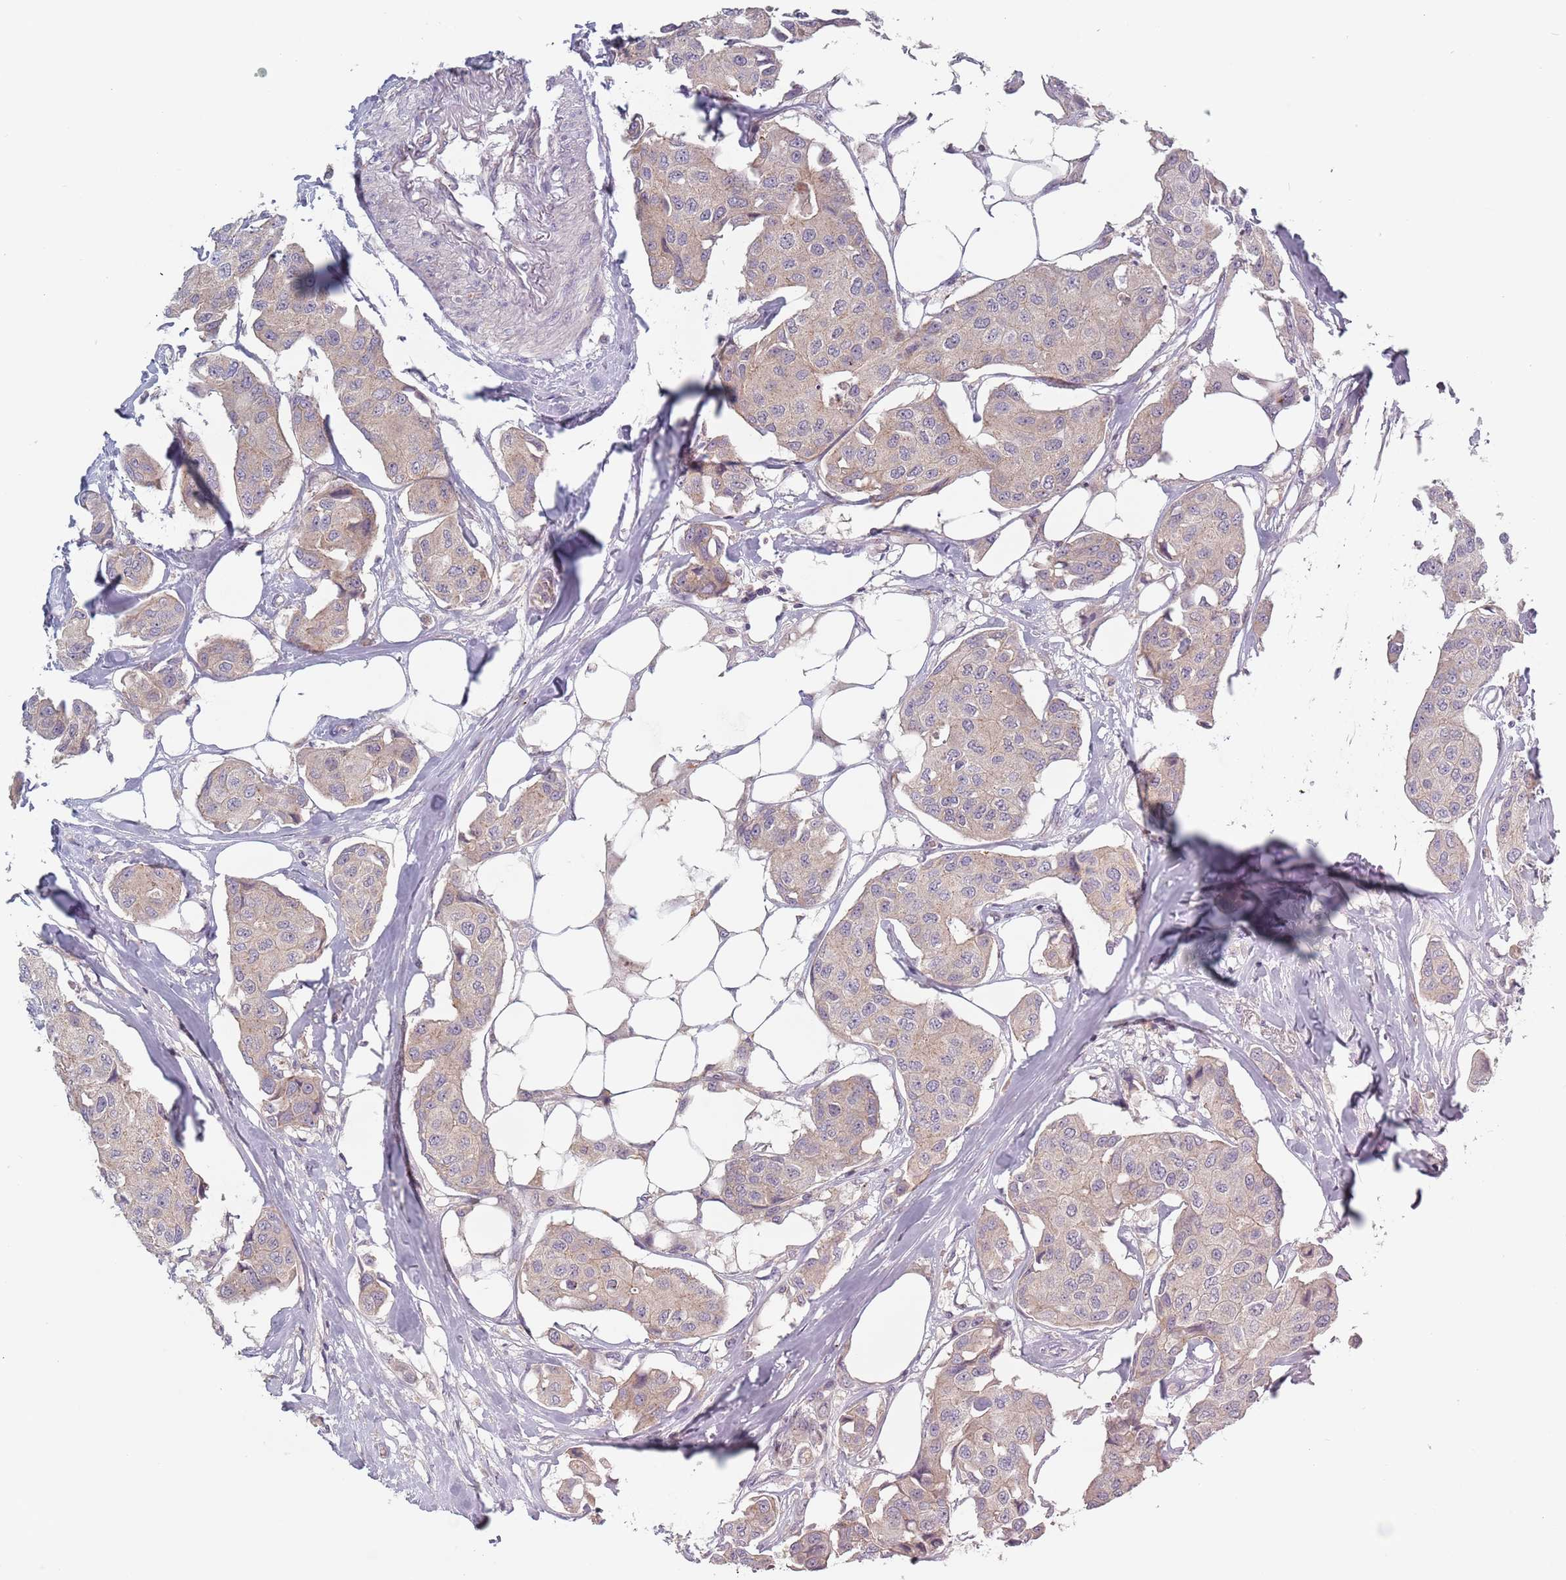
{"staining": {"intensity": "weak", "quantity": "<25%", "location": "cytoplasmic/membranous"}, "tissue": "breast cancer", "cell_type": "Tumor cells", "image_type": "cancer", "snomed": [{"axis": "morphology", "description": "Duct carcinoma"}, {"axis": "topography", "description": "Breast"}, {"axis": "topography", "description": "Lymph node"}], "caption": "IHC image of breast cancer (intraductal carcinoma) stained for a protein (brown), which reveals no expression in tumor cells.", "gene": "ASB13", "patient": {"sex": "female", "age": 80}}